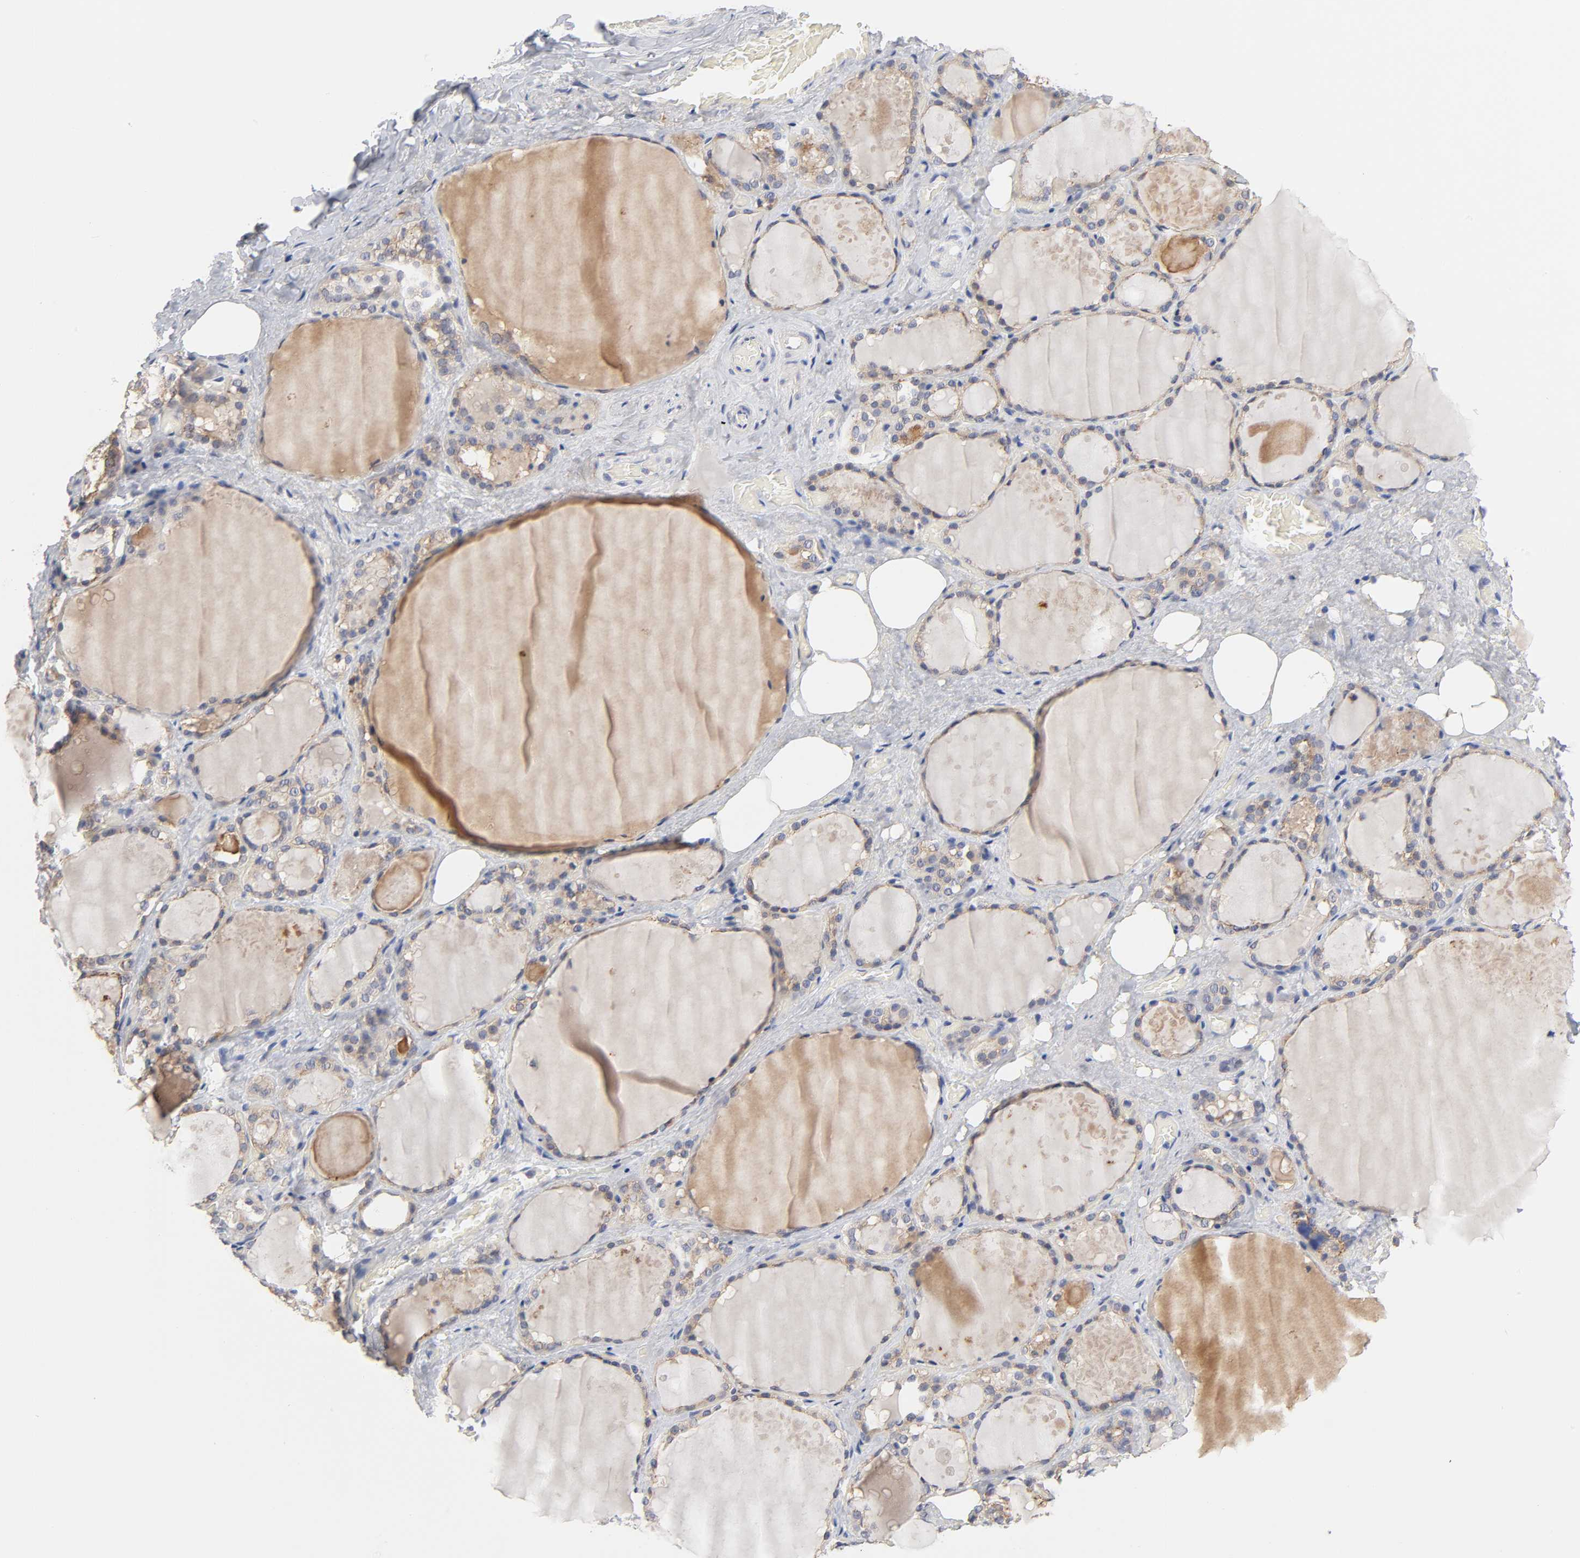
{"staining": {"intensity": "negative", "quantity": "none", "location": "none"}, "tissue": "thyroid gland", "cell_type": "Glandular cells", "image_type": "normal", "snomed": [{"axis": "morphology", "description": "Normal tissue, NOS"}, {"axis": "topography", "description": "Thyroid gland"}], "caption": "This is an immunohistochemistry (IHC) micrograph of normal human thyroid gland. There is no staining in glandular cells.", "gene": "C17orf75", "patient": {"sex": "male", "age": 61}}